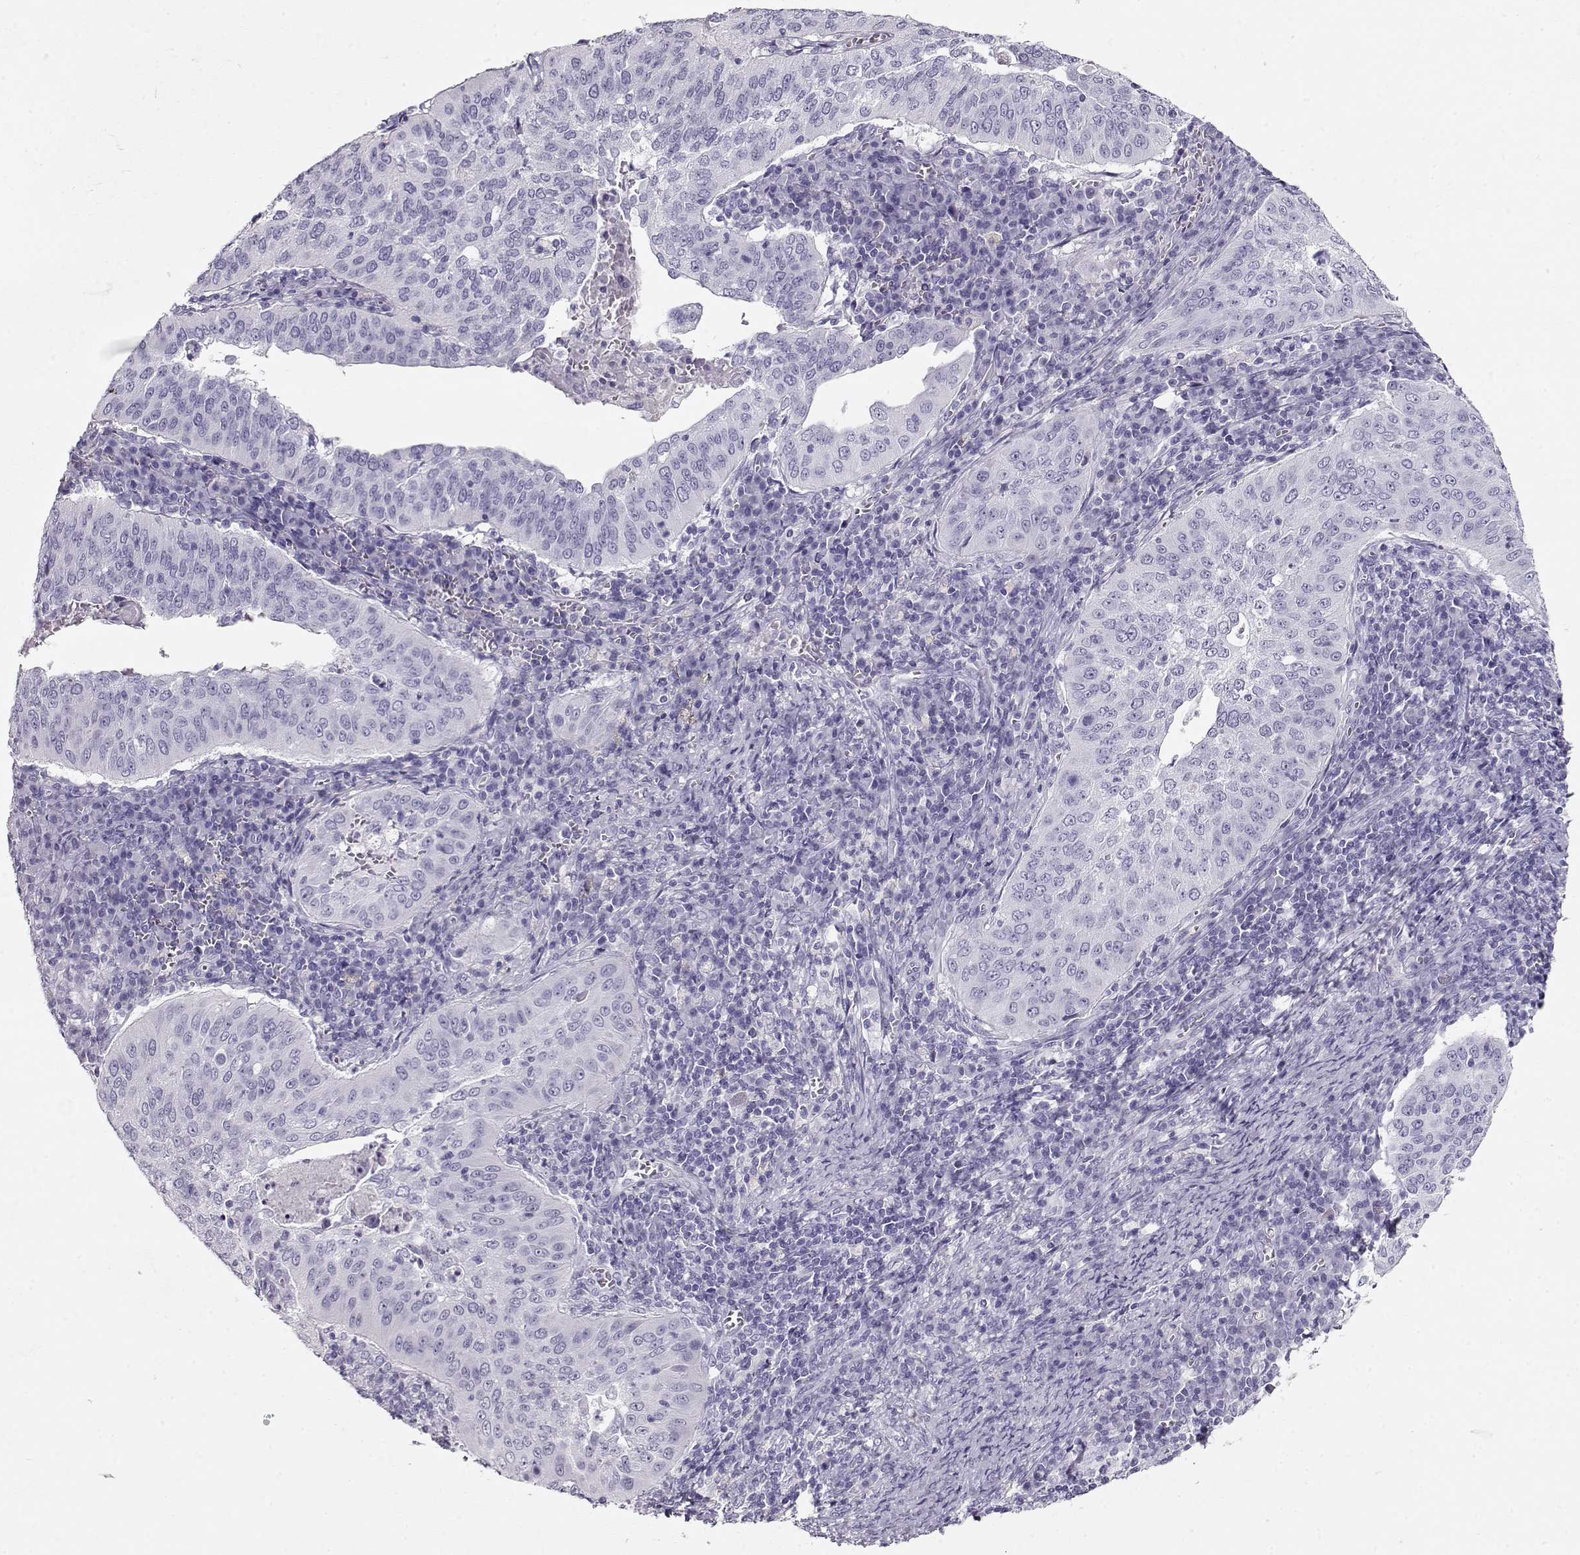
{"staining": {"intensity": "negative", "quantity": "none", "location": "none"}, "tissue": "cervical cancer", "cell_type": "Tumor cells", "image_type": "cancer", "snomed": [{"axis": "morphology", "description": "Squamous cell carcinoma, NOS"}, {"axis": "topography", "description": "Cervix"}], "caption": "This is a image of immunohistochemistry staining of cervical cancer (squamous cell carcinoma), which shows no positivity in tumor cells.", "gene": "ACTN2", "patient": {"sex": "female", "age": 39}}